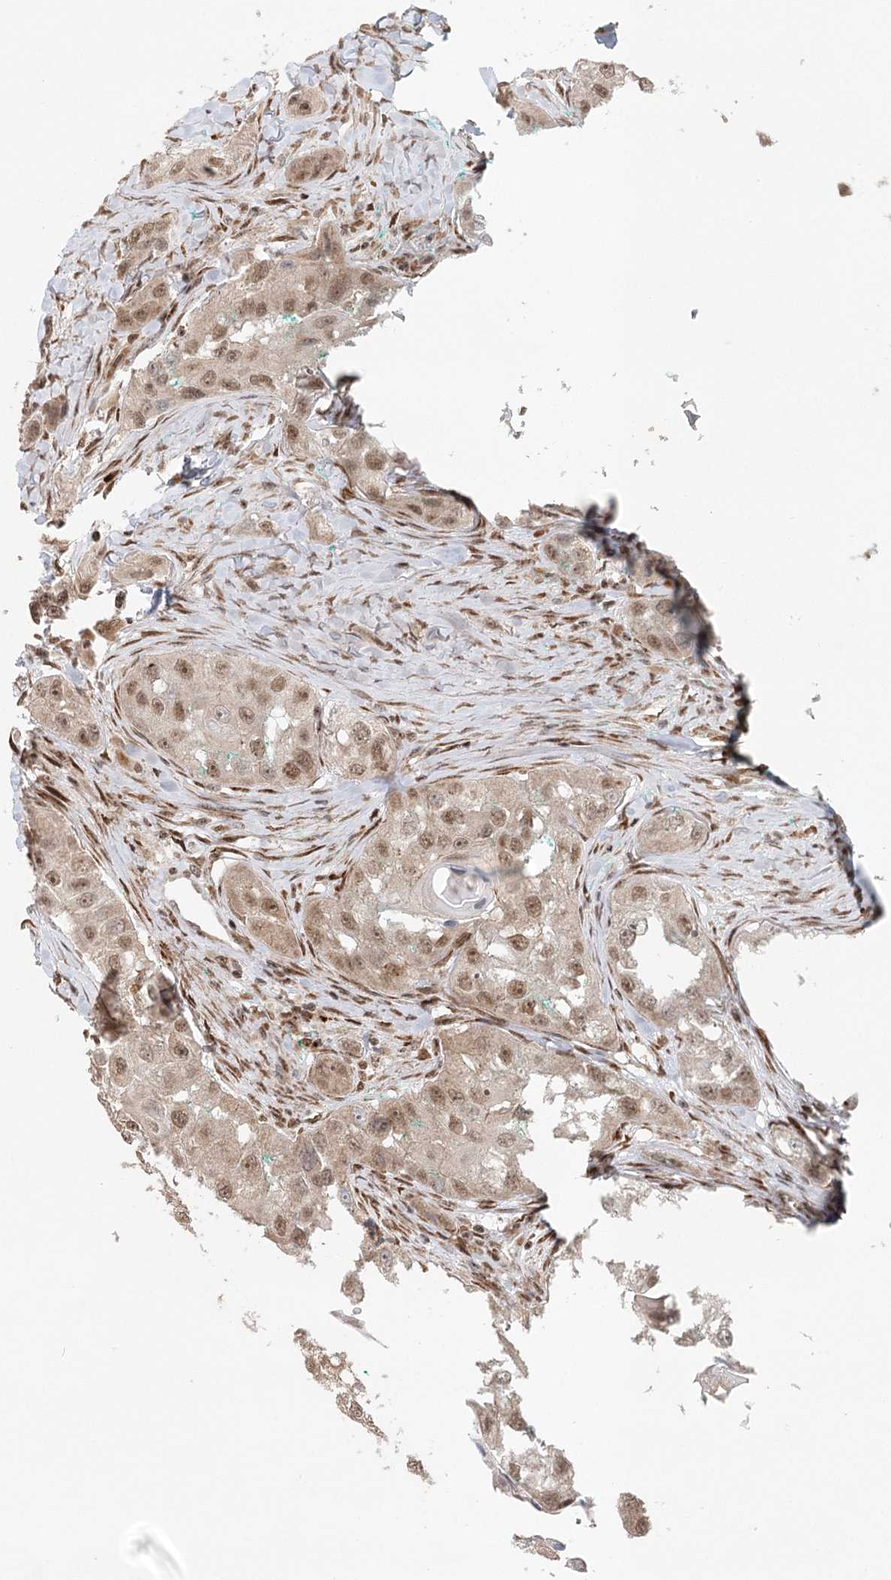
{"staining": {"intensity": "moderate", "quantity": ">75%", "location": "nuclear"}, "tissue": "head and neck cancer", "cell_type": "Tumor cells", "image_type": "cancer", "snomed": [{"axis": "morphology", "description": "Normal tissue, NOS"}, {"axis": "morphology", "description": "Squamous cell carcinoma, NOS"}, {"axis": "topography", "description": "Skeletal muscle"}, {"axis": "topography", "description": "Head-Neck"}], "caption": "Immunohistochemistry (DAB) staining of head and neck cancer (squamous cell carcinoma) demonstrates moderate nuclear protein expression in approximately >75% of tumor cells.", "gene": "BNIP5", "patient": {"sex": "male", "age": 51}}